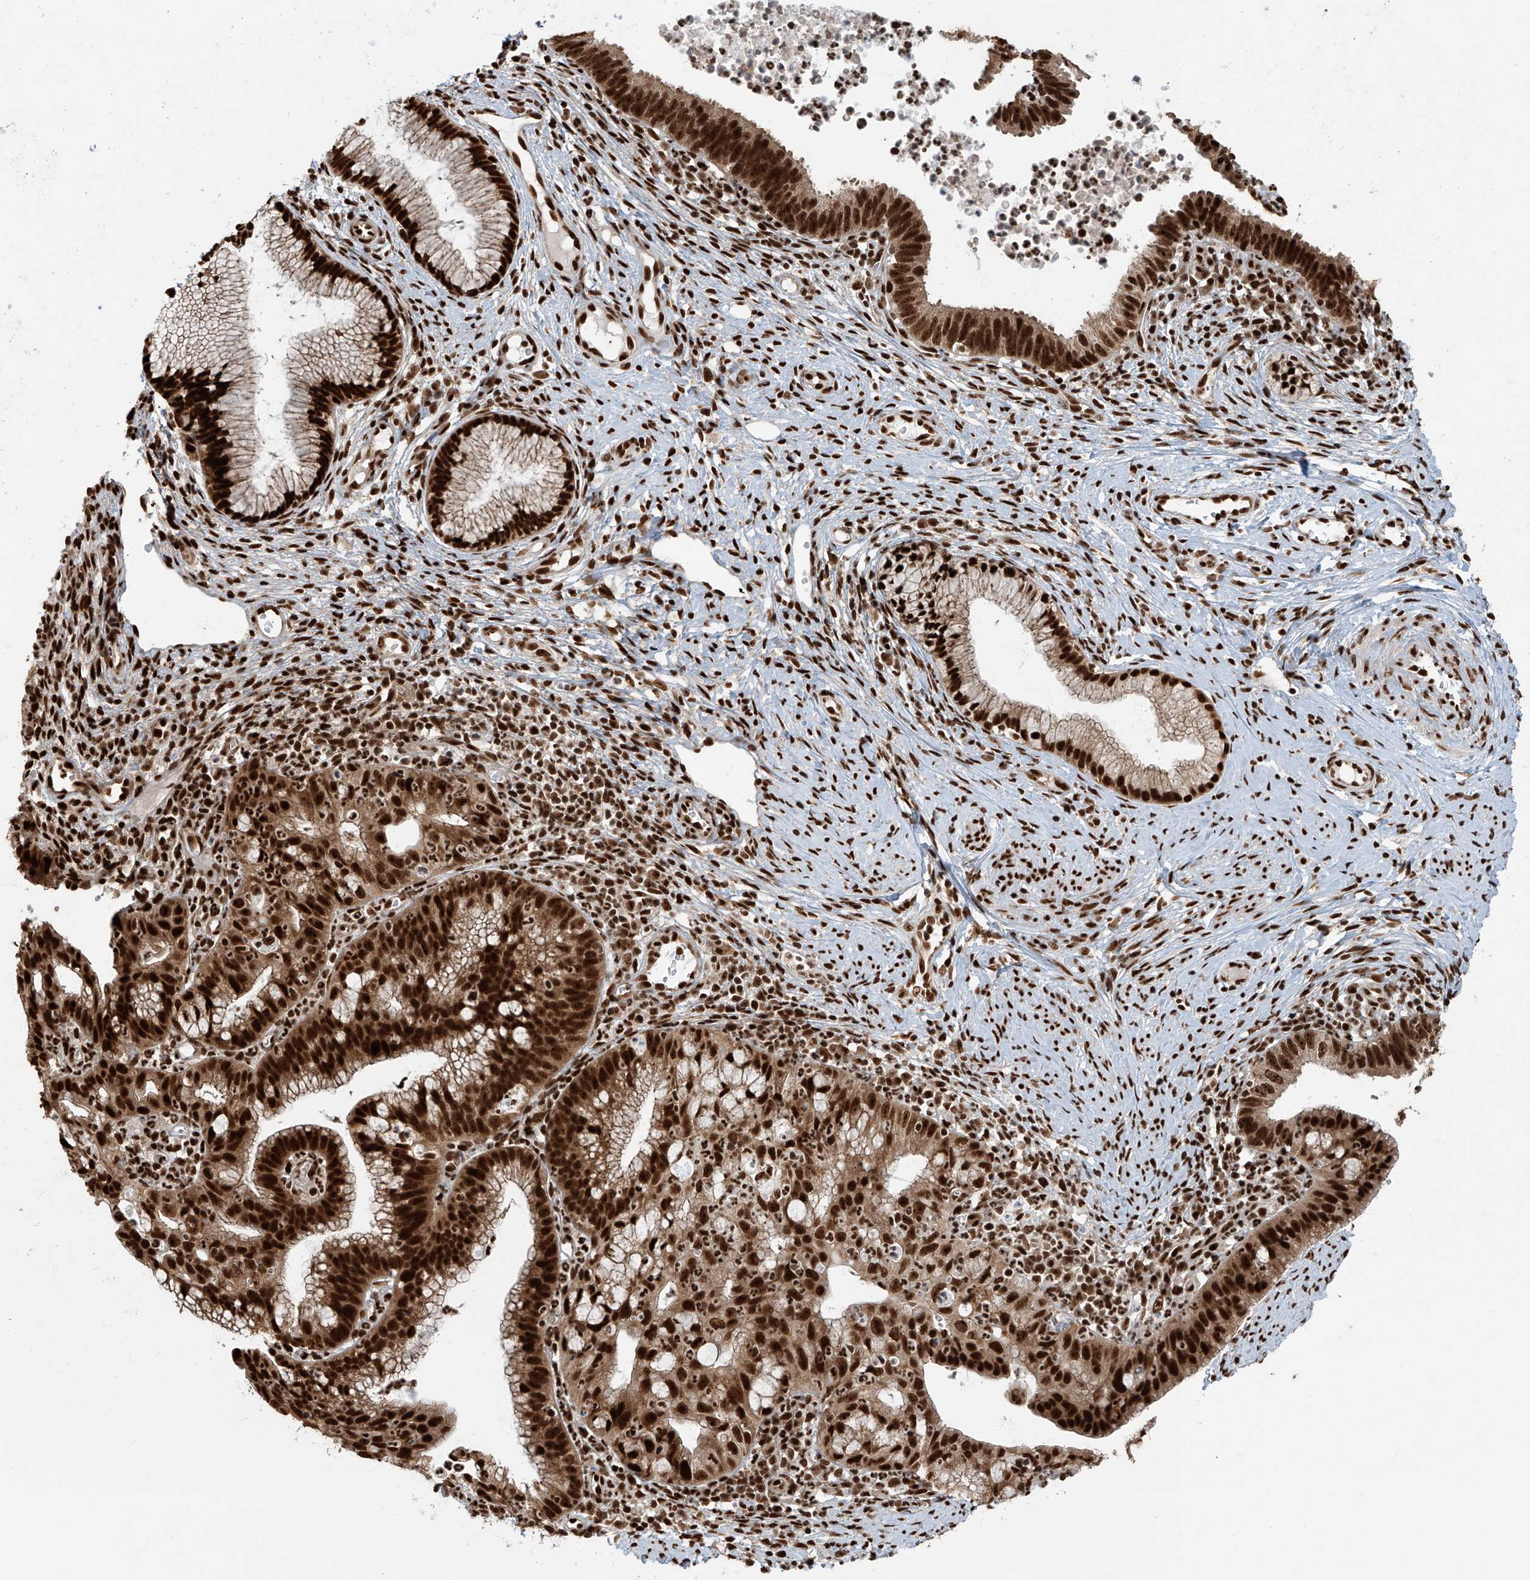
{"staining": {"intensity": "strong", "quantity": ">75%", "location": "cytoplasmic/membranous,nuclear"}, "tissue": "cervical cancer", "cell_type": "Tumor cells", "image_type": "cancer", "snomed": [{"axis": "morphology", "description": "Adenocarcinoma, NOS"}, {"axis": "topography", "description": "Cervix"}], "caption": "Immunohistochemical staining of human adenocarcinoma (cervical) demonstrates high levels of strong cytoplasmic/membranous and nuclear expression in about >75% of tumor cells. (Brightfield microscopy of DAB IHC at high magnification).", "gene": "FAM193B", "patient": {"sex": "female", "age": 36}}